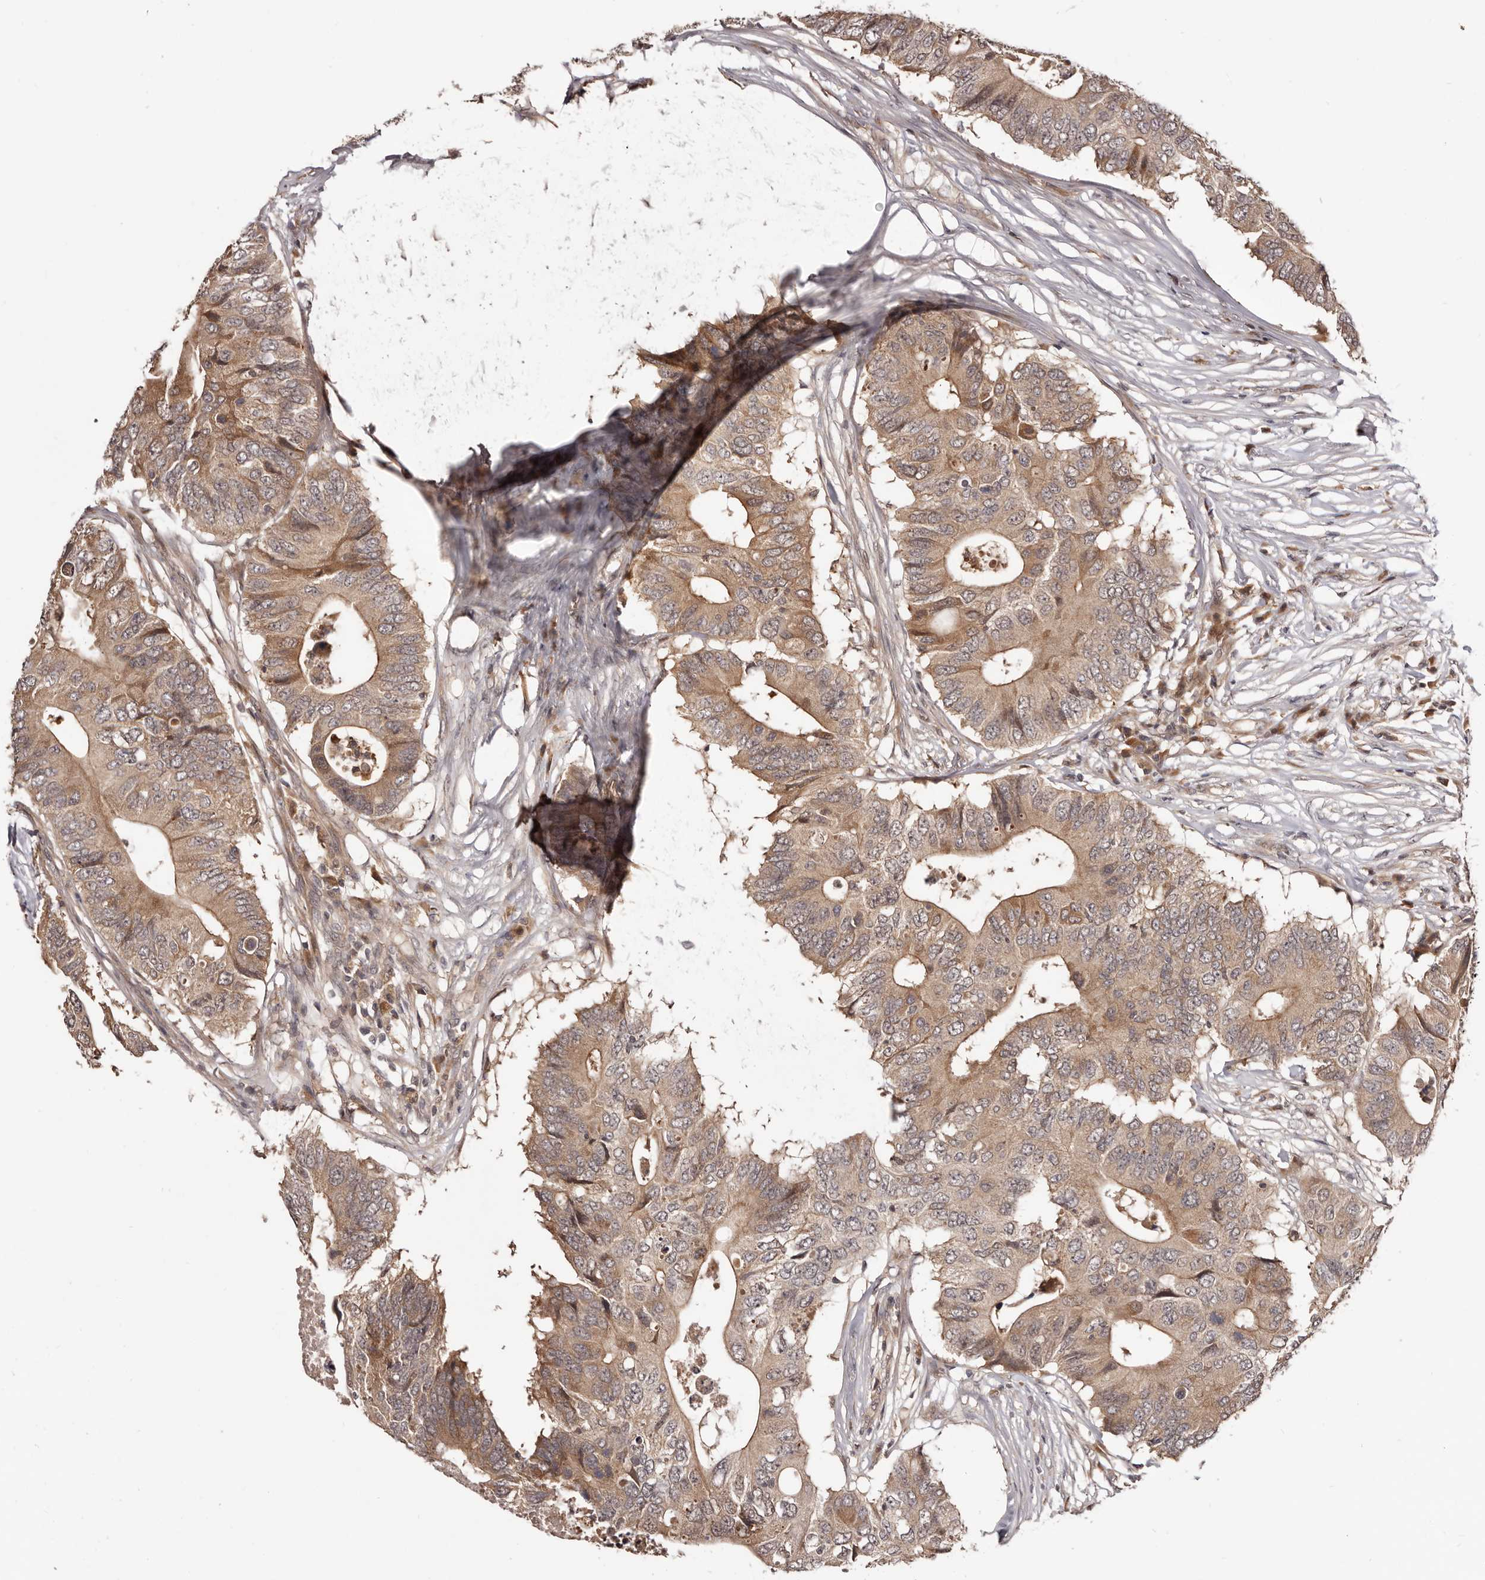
{"staining": {"intensity": "weak", "quantity": ">75%", "location": "cytoplasmic/membranous"}, "tissue": "colorectal cancer", "cell_type": "Tumor cells", "image_type": "cancer", "snomed": [{"axis": "morphology", "description": "Adenocarcinoma, NOS"}, {"axis": "topography", "description": "Colon"}], "caption": "Colorectal cancer (adenocarcinoma) tissue shows weak cytoplasmic/membranous staining in approximately >75% of tumor cells, visualized by immunohistochemistry. (DAB = brown stain, brightfield microscopy at high magnification).", "gene": "MDP1", "patient": {"sex": "male", "age": 71}}